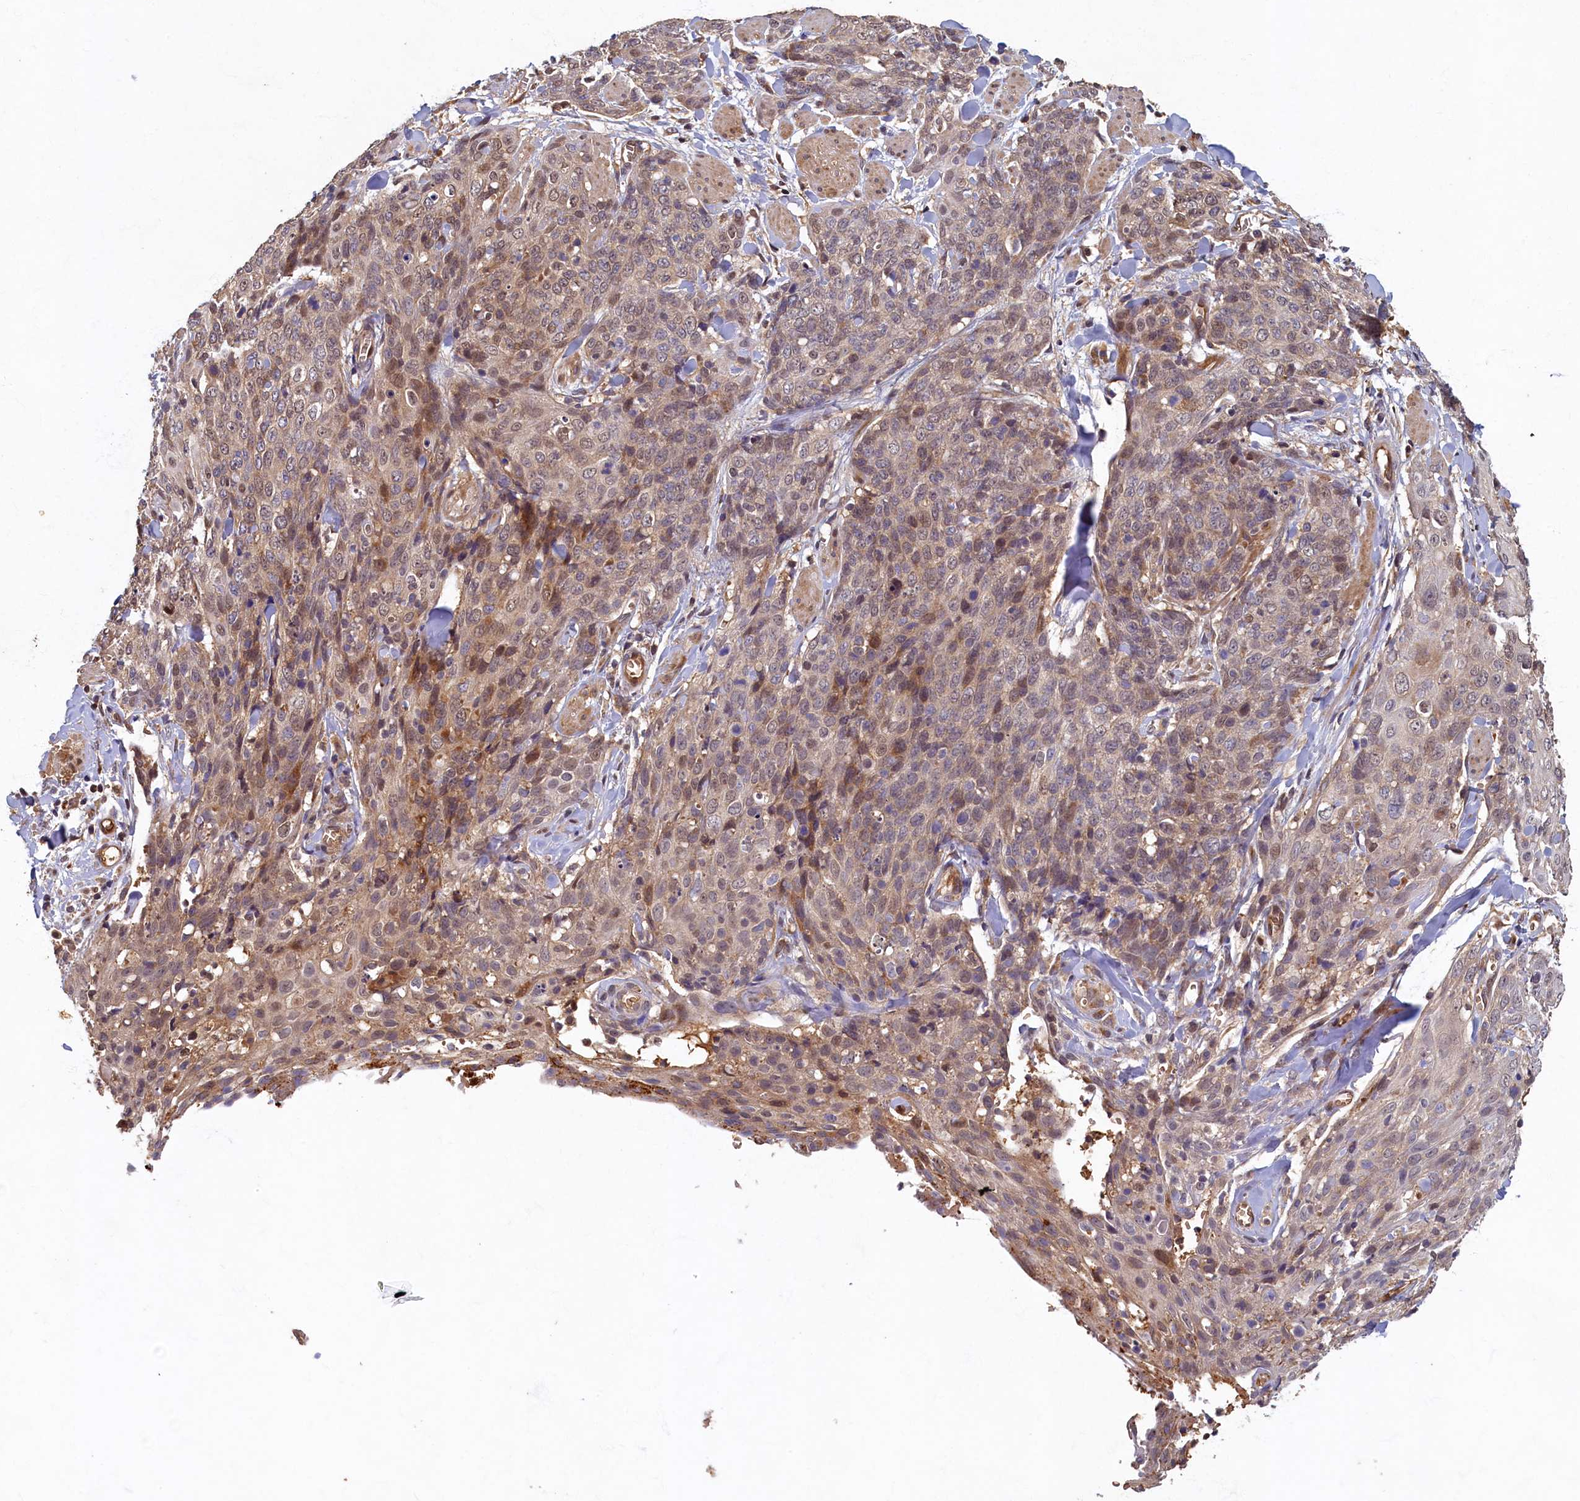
{"staining": {"intensity": "weak", "quantity": "25%-75%", "location": "nuclear"}, "tissue": "skin cancer", "cell_type": "Tumor cells", "image_type": "cancer", "snomed": [{"axis": "morphology", "description": "Squamous cell carcinoma, NOS"}, {"axis": "topography", "description": "Skin"}, {"axis": "topography", "description": "Vulva"}], "caption": "A micrograph showing weak nuclear positivity in about 25%-75% of tumor cells in squamous cell carcinoma (skin), as visualized by brown immunohistochemical staining.", "gene": "LCMT2", "patient": {"sex": "female", "age": 85}}